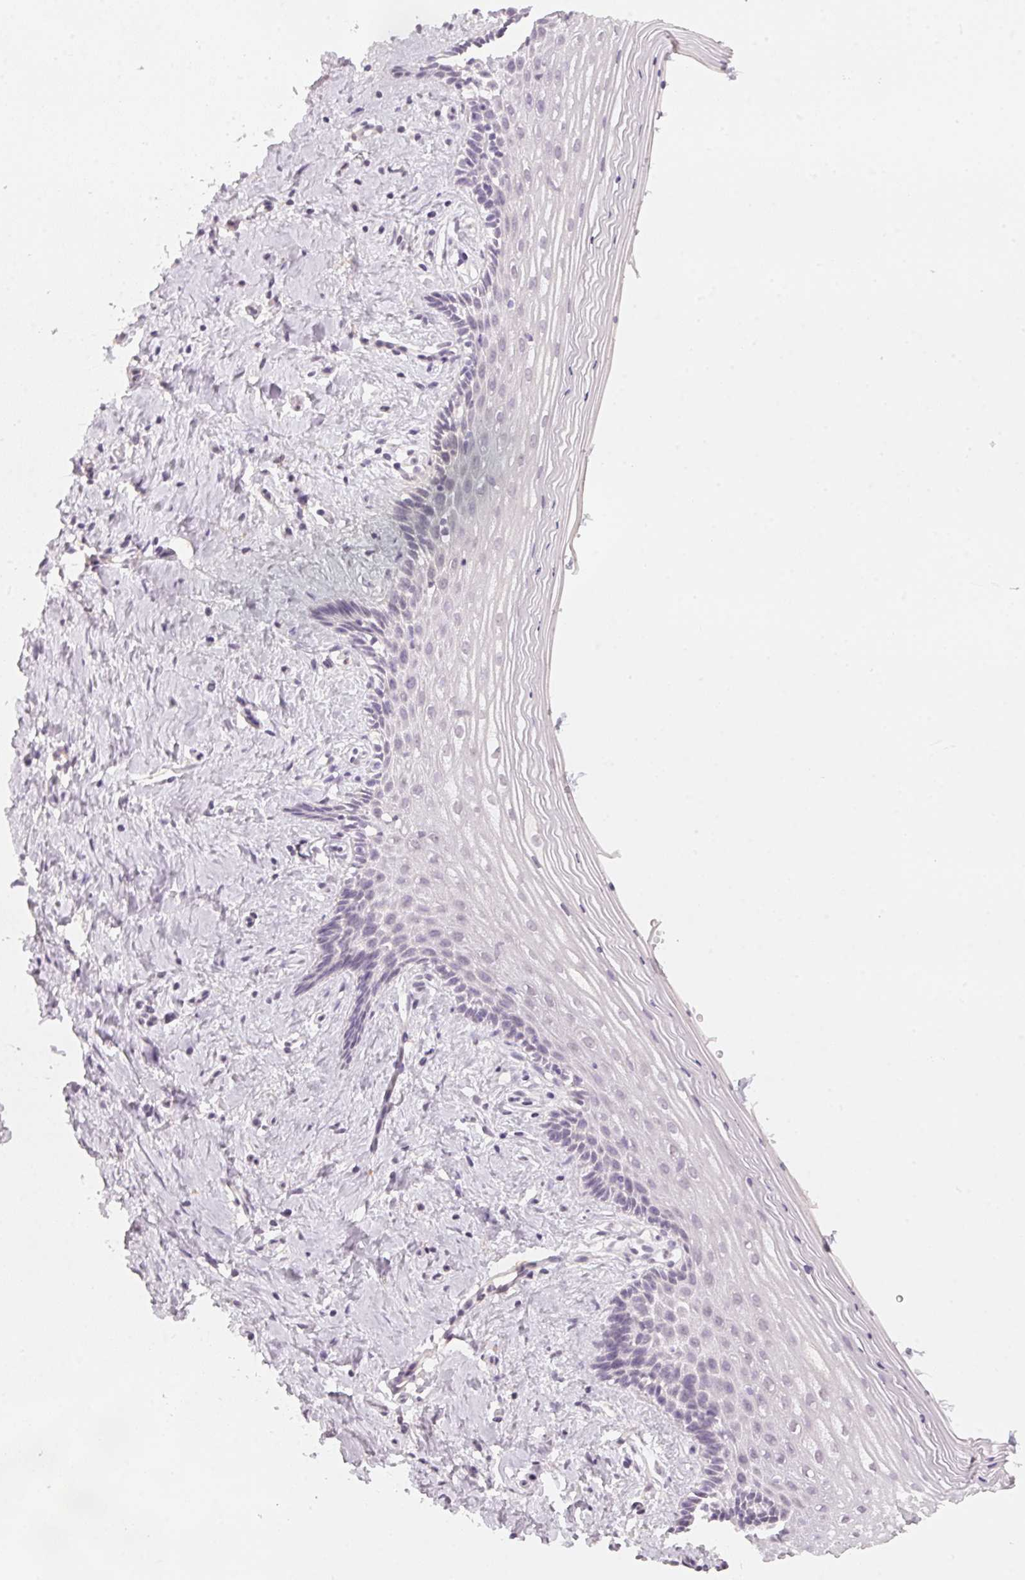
{"staining": {"intensity": "negative", "quantity": "none", "location": "none"}, "tissue": "vagina", "cell_type": "Squamous epithelial cells", "image_type": "normal", "snomed": [{"axis": "morphology", "description": "Normal tissue, NOS"}, {"axis": "topography", "description": "Vagina"}], "caption": "Micrograph shows no significant protein positivity in squamous epithelial cells of unremarkable vagina. (Brightfield microscopy of DAB (3,3'-diaminobenzidine) immunohistochemistry at high magnification).", "gene": "CFAP276", "patient": {"sex": "female", "age": 42}}